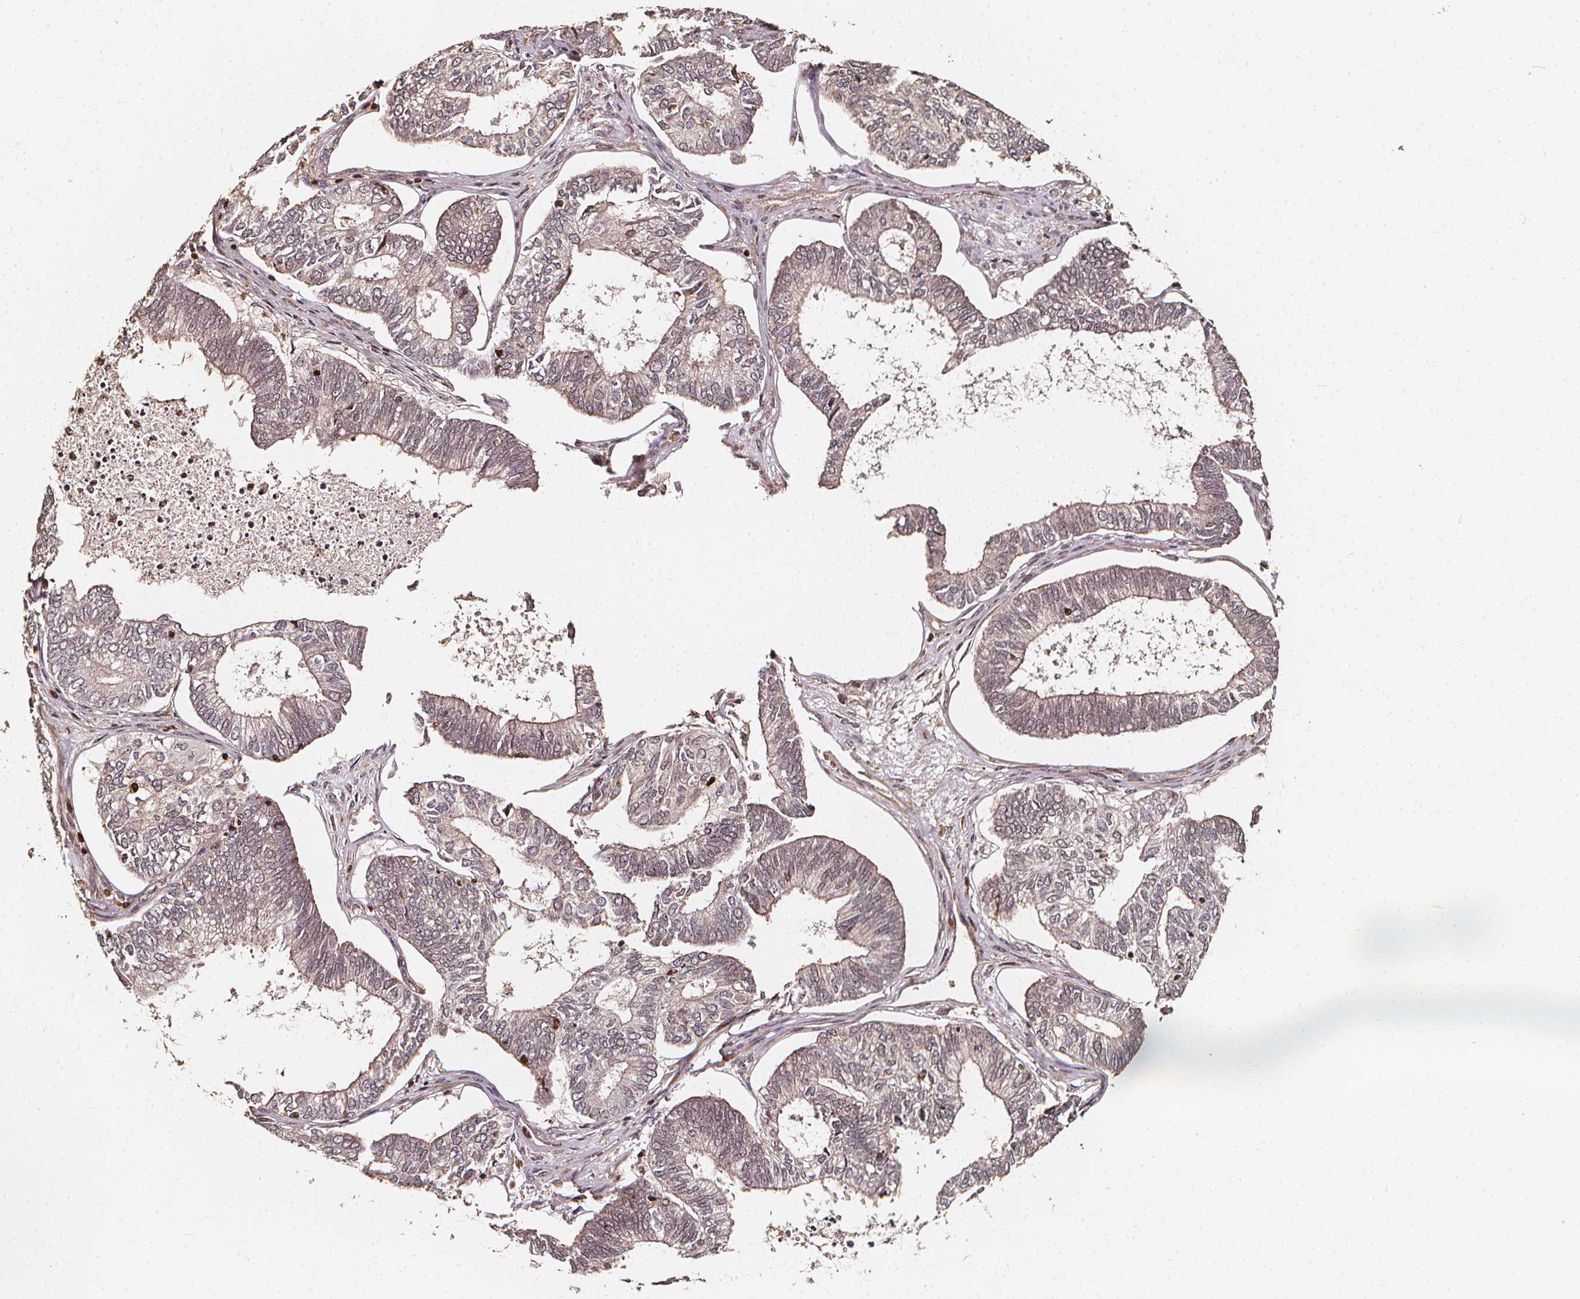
{"staining": {"intensity": "weak", "quantity": "<25%", "location": "cytoplasmic/membranous,nuclear"}, "tissue": "ovarian cancer", "cell_type": "Tumor cells", "image_type": "cancer", "snomed": [{"axis": "morphology", "description": "Carcinoma, endometroid"}, {"axis": "topography", "description": "Ovary"}], "caption": "DAB immunohistochemical staining of ovarian endometroid carcinoma displays no significant expression in tumor cells. (Immunohistochemistry, brightfield microscopy, high magnification).", "gene": "EXOSC9", "patient": {"sex": "female", "age": 64}}